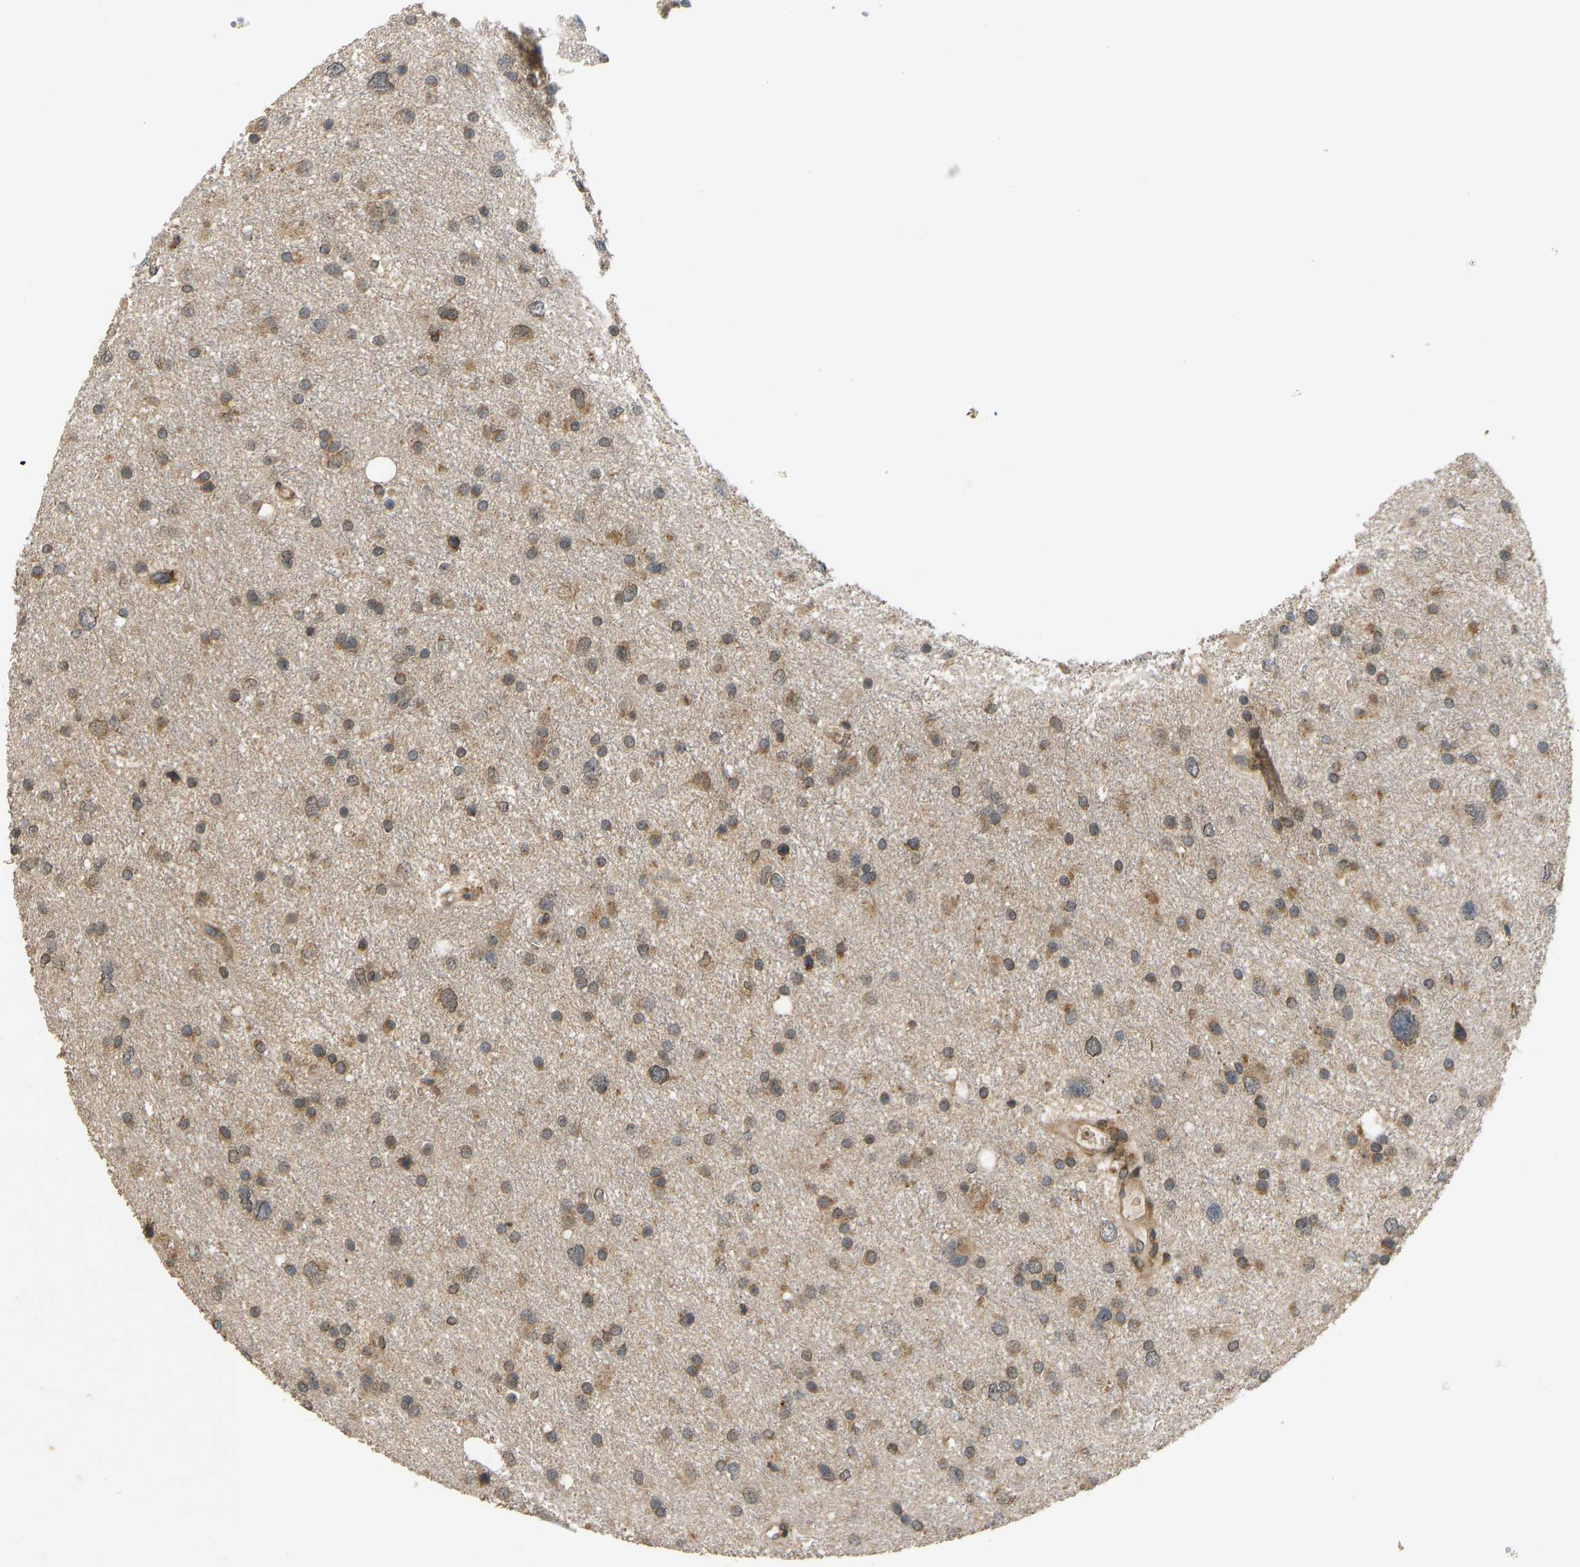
{"staining": {"intensity": "moderate", "quantity": ">75%", "location": "cytoplasmic/membranous"}, "tissue": "glioma", "cell_type": "Tumor cells", "image_type": "cancer", "snomed": [{"axis": "morphology", "description": "Glioma, malignant, Low grade"}, {"axis": "topography", "description": "Brain"}], "caption": "Tumor cells show medium levels of moderate cytoplasmic/membranous positivity in about >75% of cells in malignant glioma (low-grade).", "gene": "RPN2", "patient": {"sex": "female", "age": 37}}